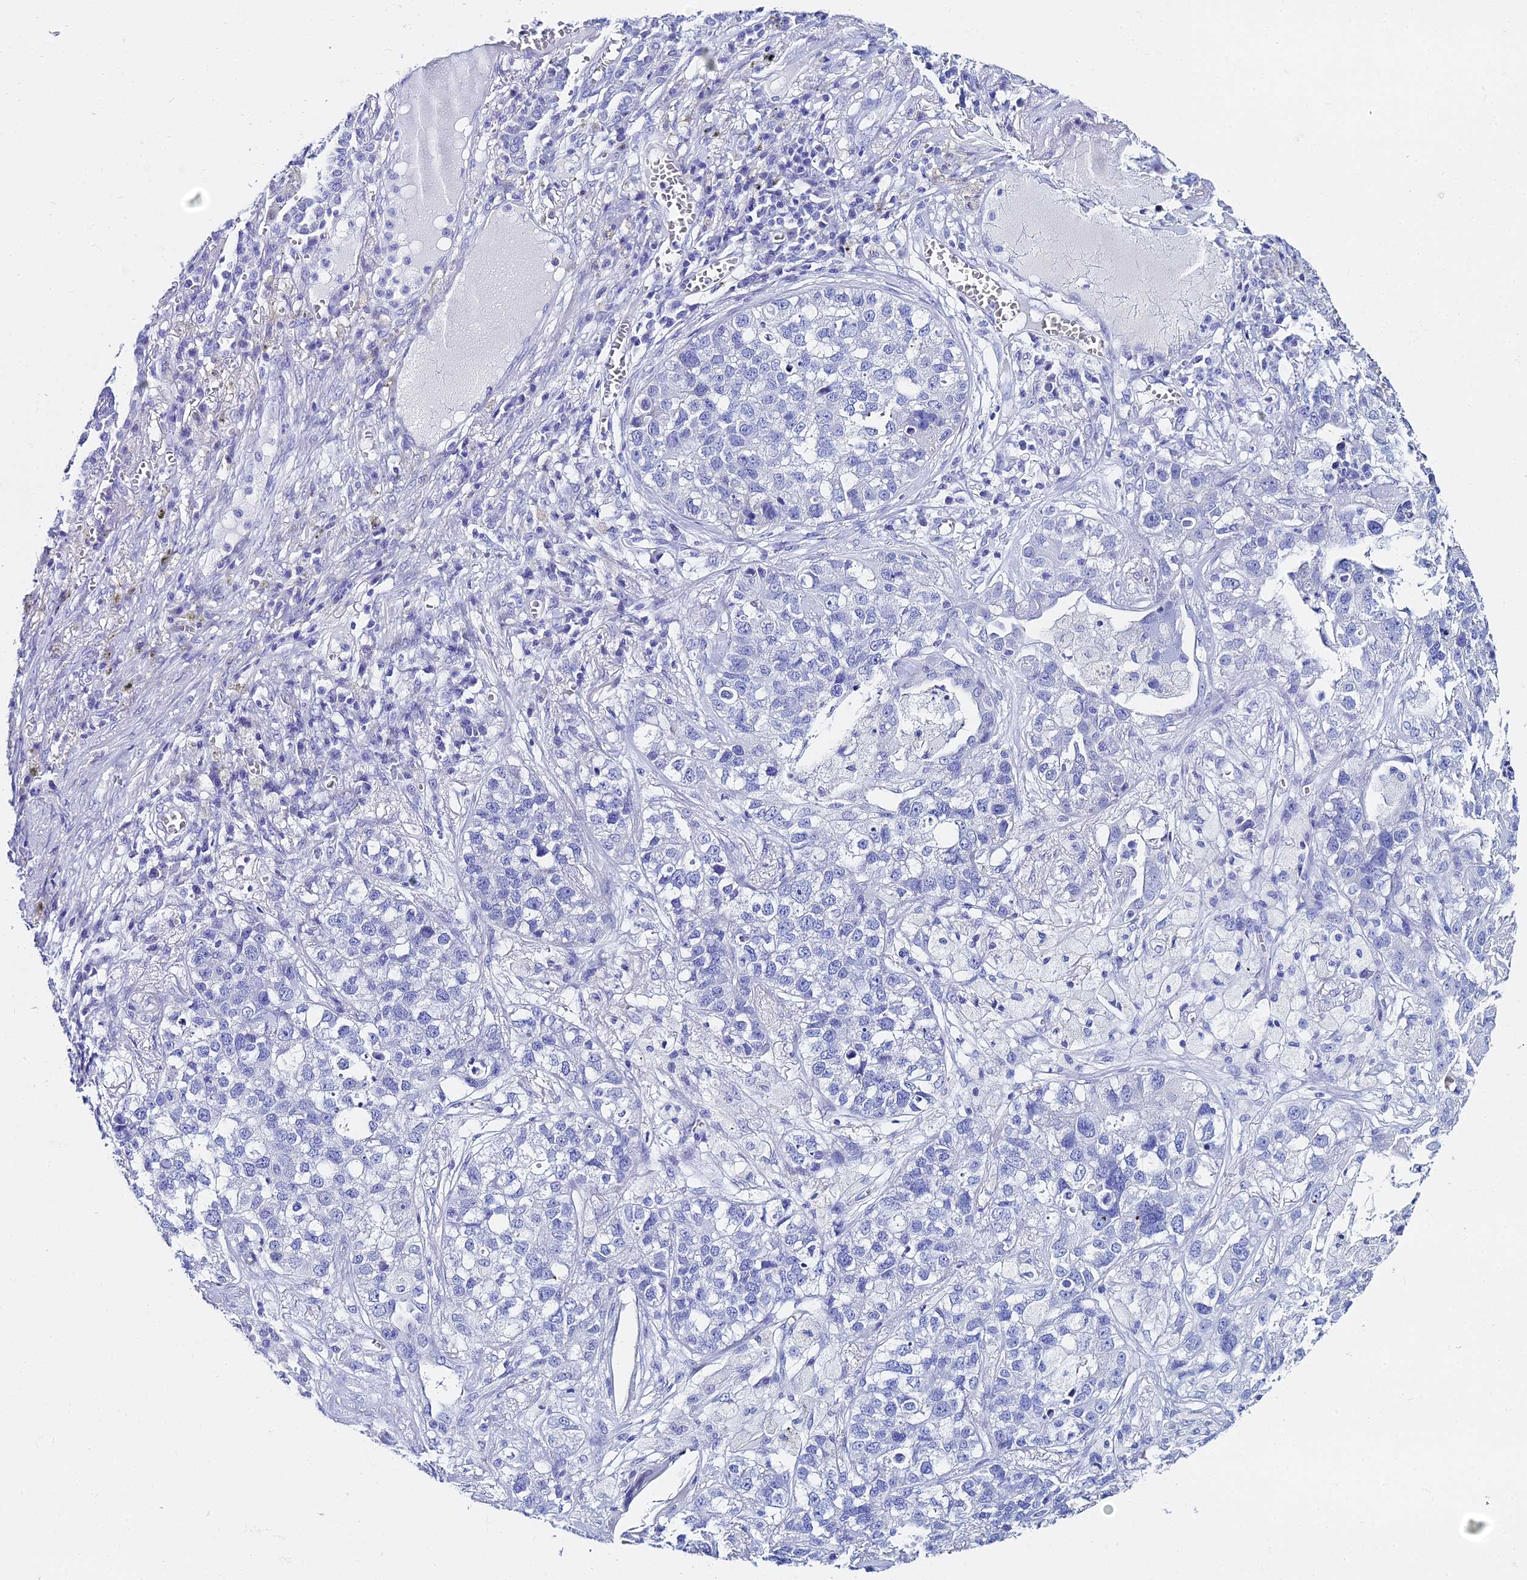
{"staining": {"intensity": "negative", "quantity": "none", "location": "none"}, "tissue": "lung cancer", "cell_type": "Tumor cells", "image_type": "cancer", "snomed": [{"axis": "morphology", "description": "Adenocarcinoma, NOS"}, {"axis": "topography", "description": "Lung"}], "caption": "Image shows no protein expression in tumor cells of lung cancer (adenocarcinoma) tissue. (Brightfield microscopy of DAB immunohistochemistry at high magnification).", "gene": "HSPA1L", "patient": {"sex": "male", "age": 49}}